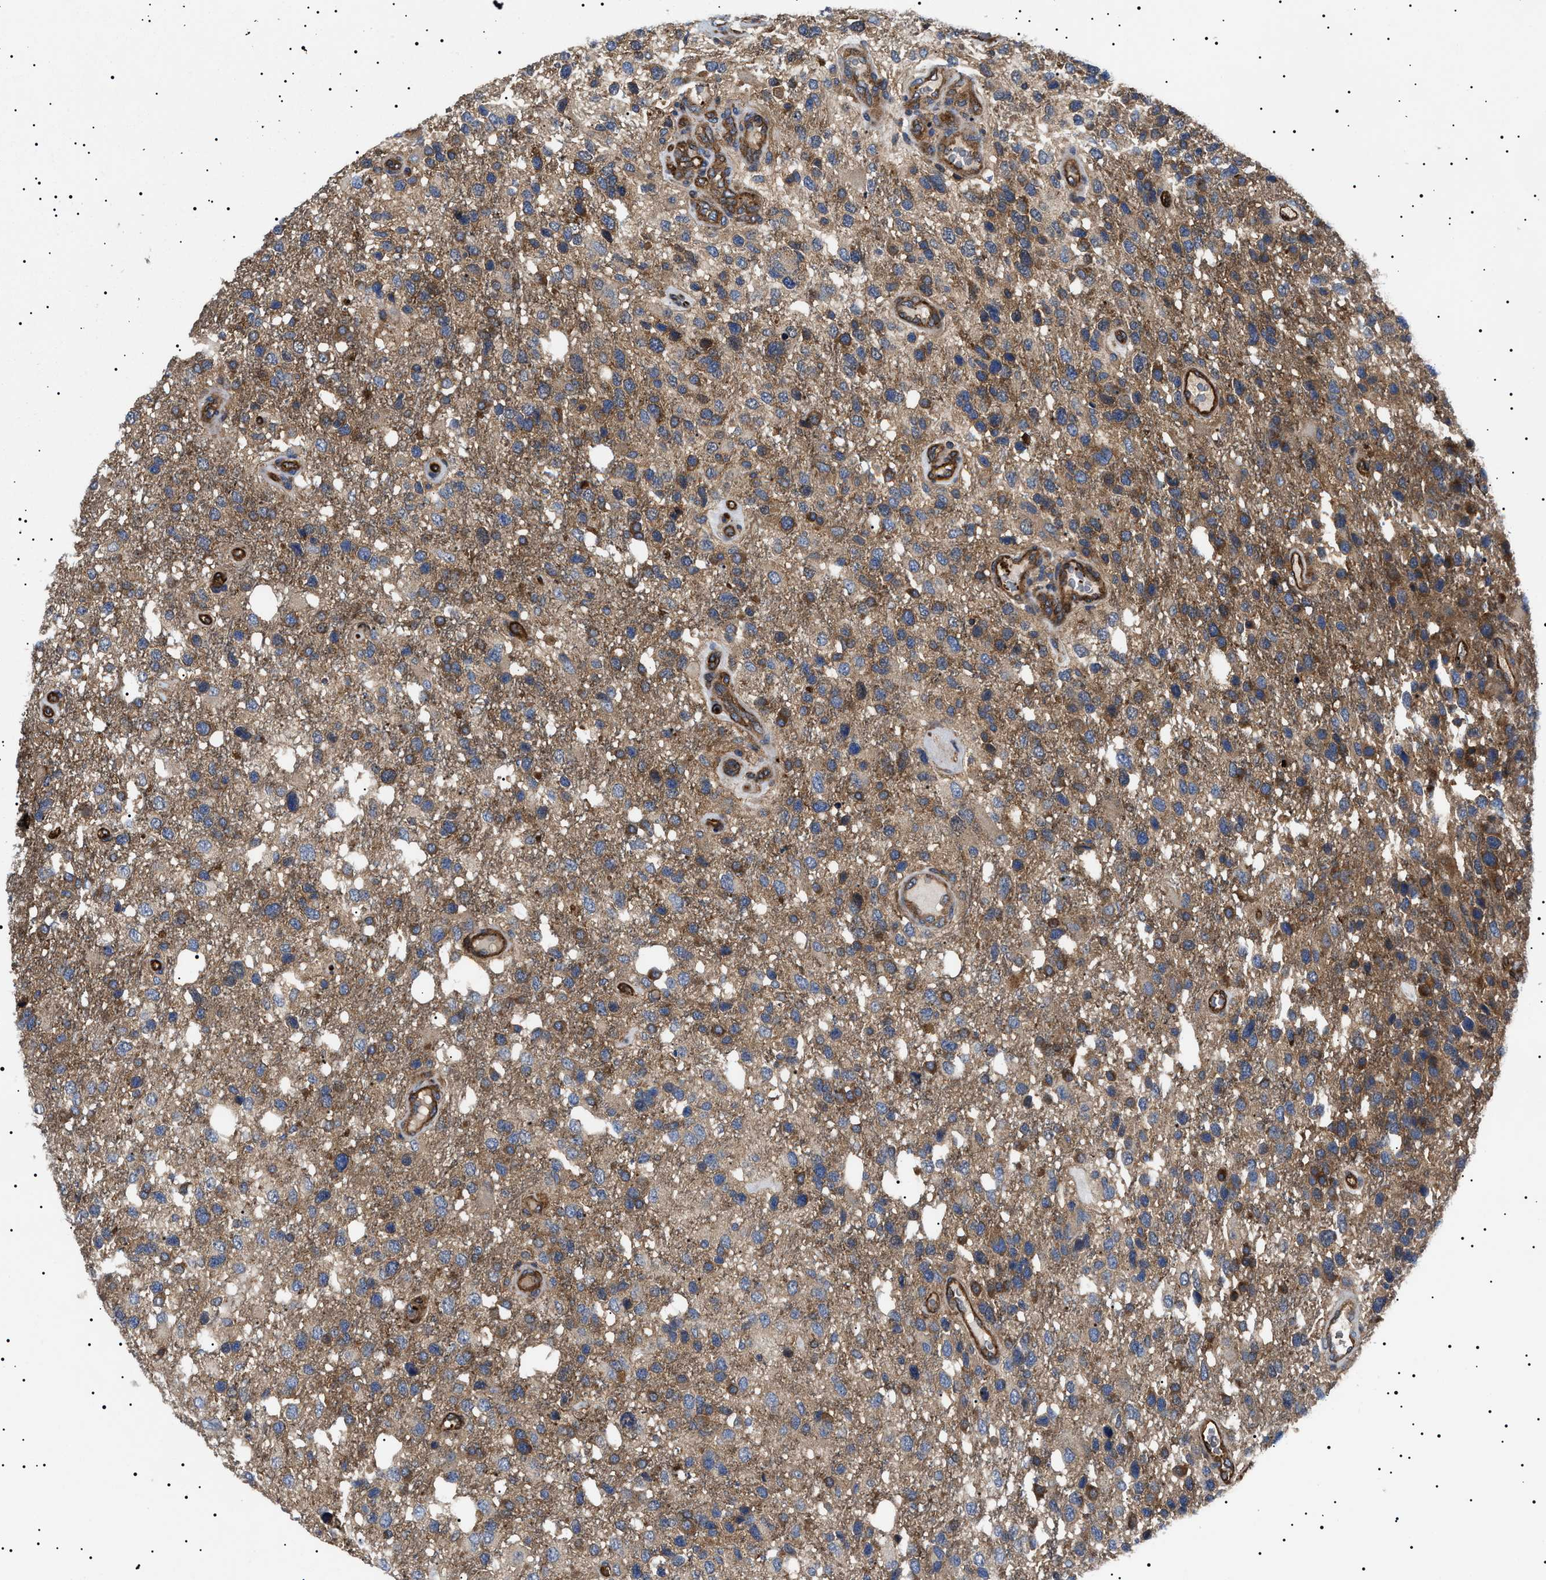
{"staining": {"intensity": "moderate", "quantity": "25%-75%", "location": "cytoplasmic/membranous"}, "tissue": "glioma", "cell_type": "Tumor cells", "image_type": "cancer", "snomed": [{"axis": "morphology", "description": "Glioma, malignant, High grade"}, {"axis": "topography", "description": "Brain"}], "caption": "This is an image of immunohistochemistry staining of malignant glioma (high-grade), which shows moderate positivity in the cytoplasmic/membranous of tumor cells.", "gene": "TPP2", "patient": {"sex": "female", "age": 58}}